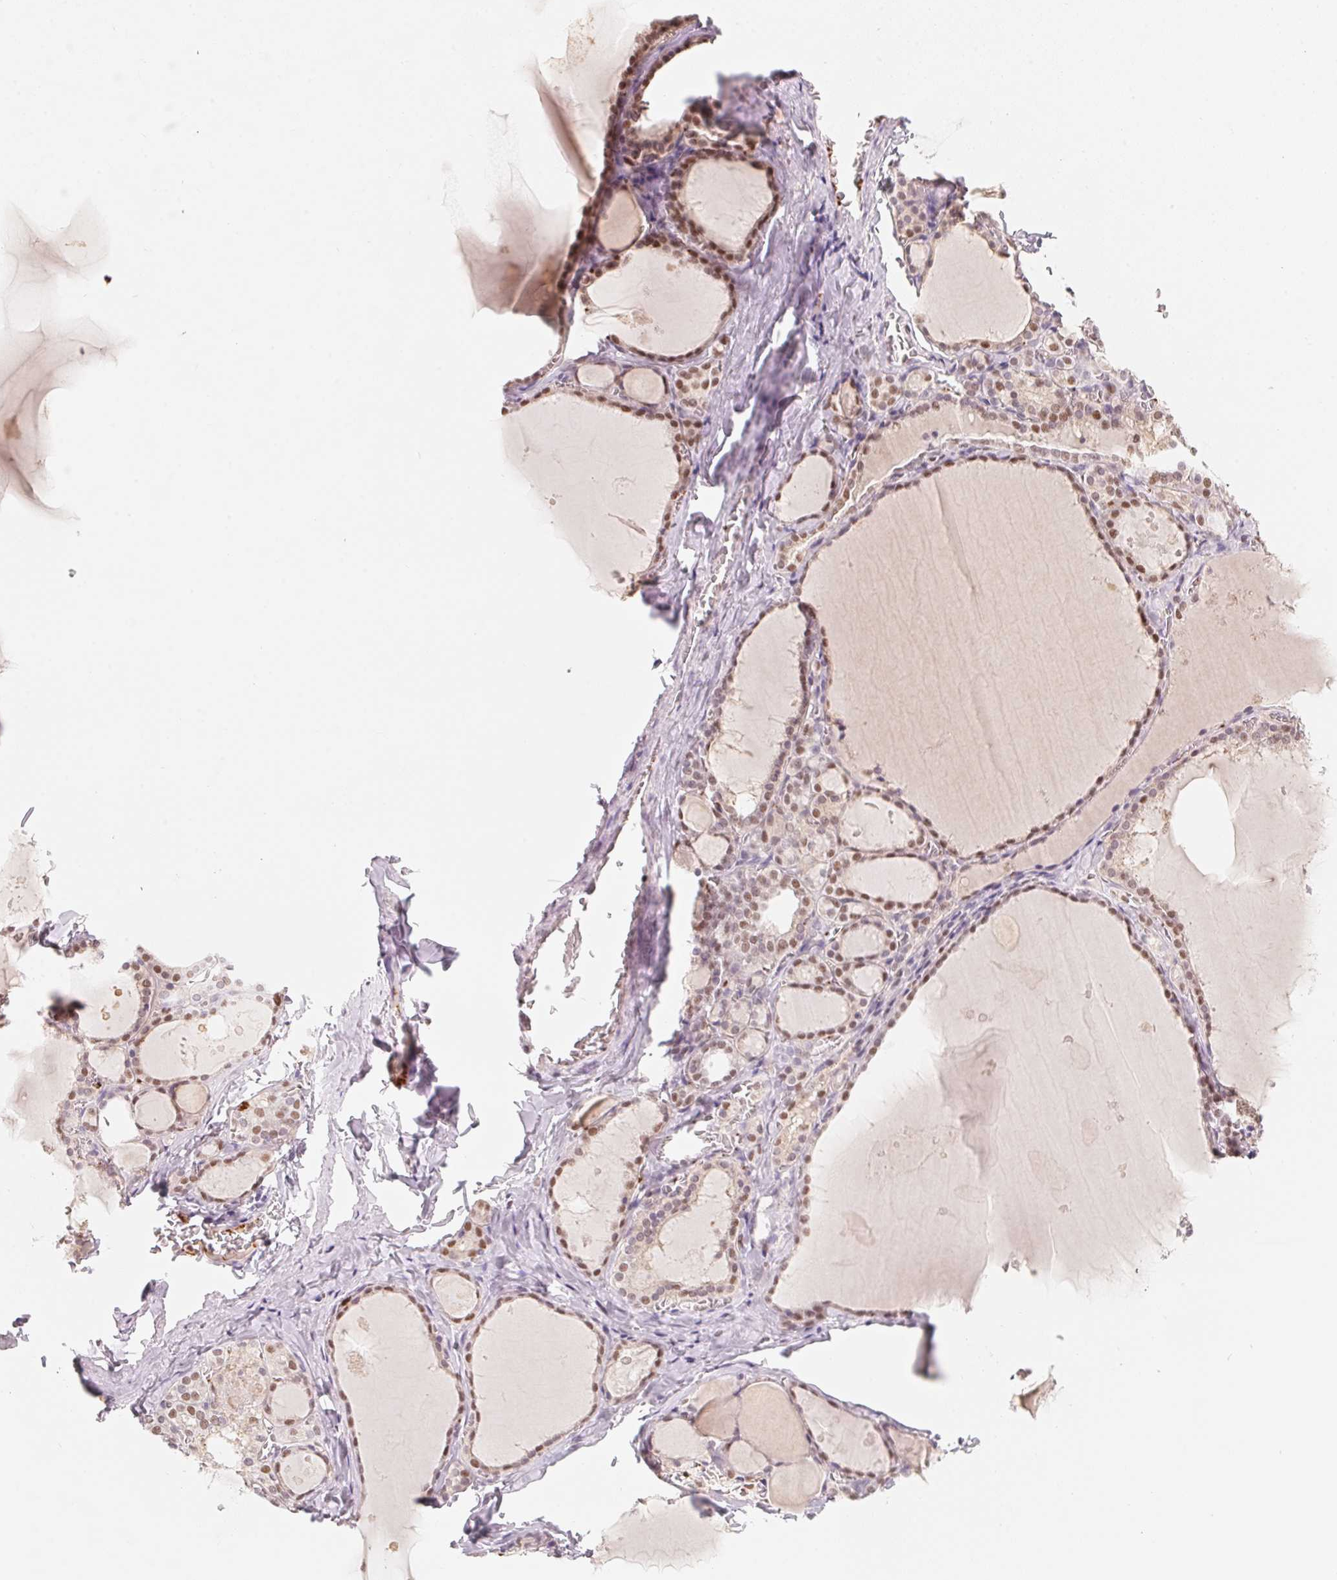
{"staining": {"intensity": "moderate", "quantity": ">75%", "location": "nuclear"}, "tissue": "thyroid gland", "cell_type": "Glandular cells", "image_type": "normal", "snomed": [{"axis": "morphology", "description": "Normal tissue, NOS"}, {"axis": "topography", "description": "Thyroid gland"}], "caption": "An image showing moderate nuclear positivity in about >75% of glandular cells in unremarkable thyroid gland, as visualized by brown immunohistochemical staining.", "gene": "ARHGAP22", "patient": {"sex": "male", "age": 56}}